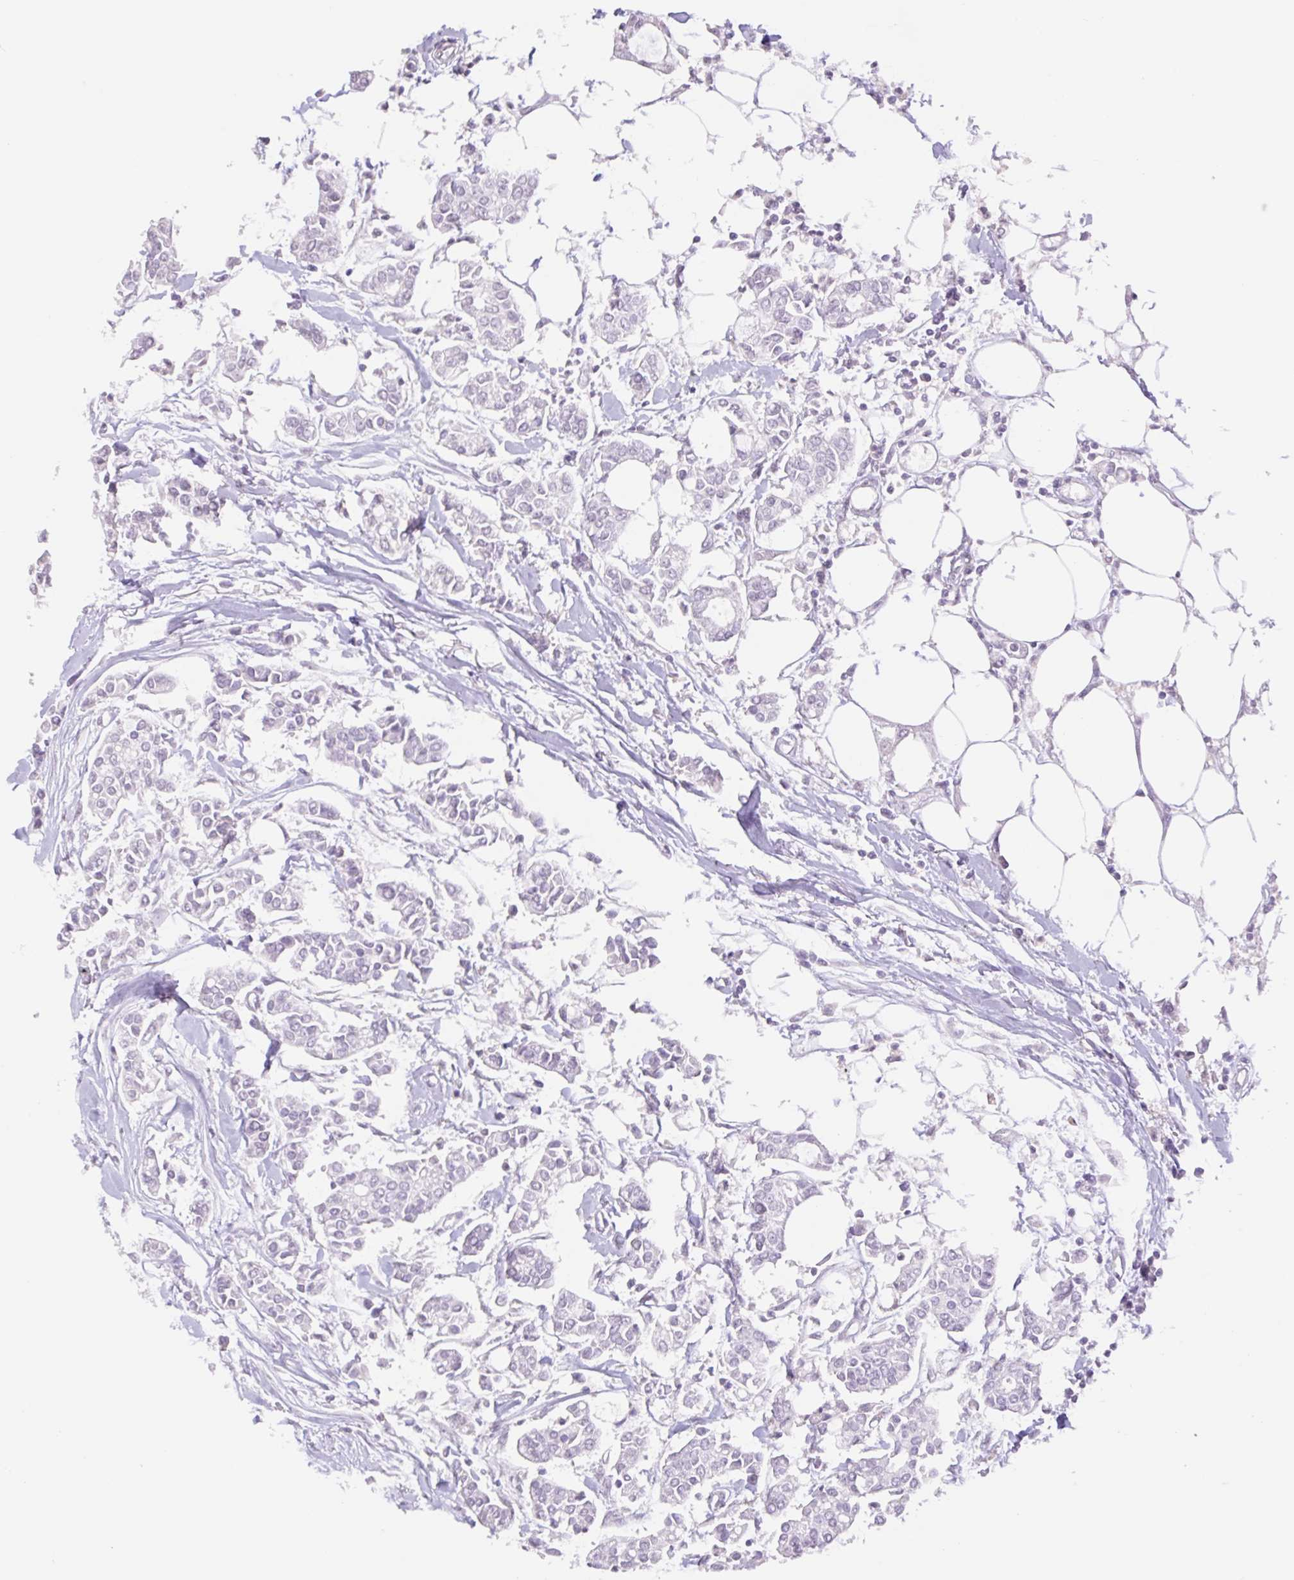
{"staining": {"intensity": "negative", "quantity": "none", "location": "none"}, "tissue": "breast cancer", "cell_type": "Tumor cells", "image_type": "cancer", "snomed": [{"axis": "morphology", "description": "Duct carcinoma"}, {"axis": "topography", "description": "Breast"}], "caption": "Tumor cells show no significant protein positivity in breast cancer (infiltrating ductal carcinoma).", "gene": "HCRTR2", "patient": {"sex": "female", "age": 84}}